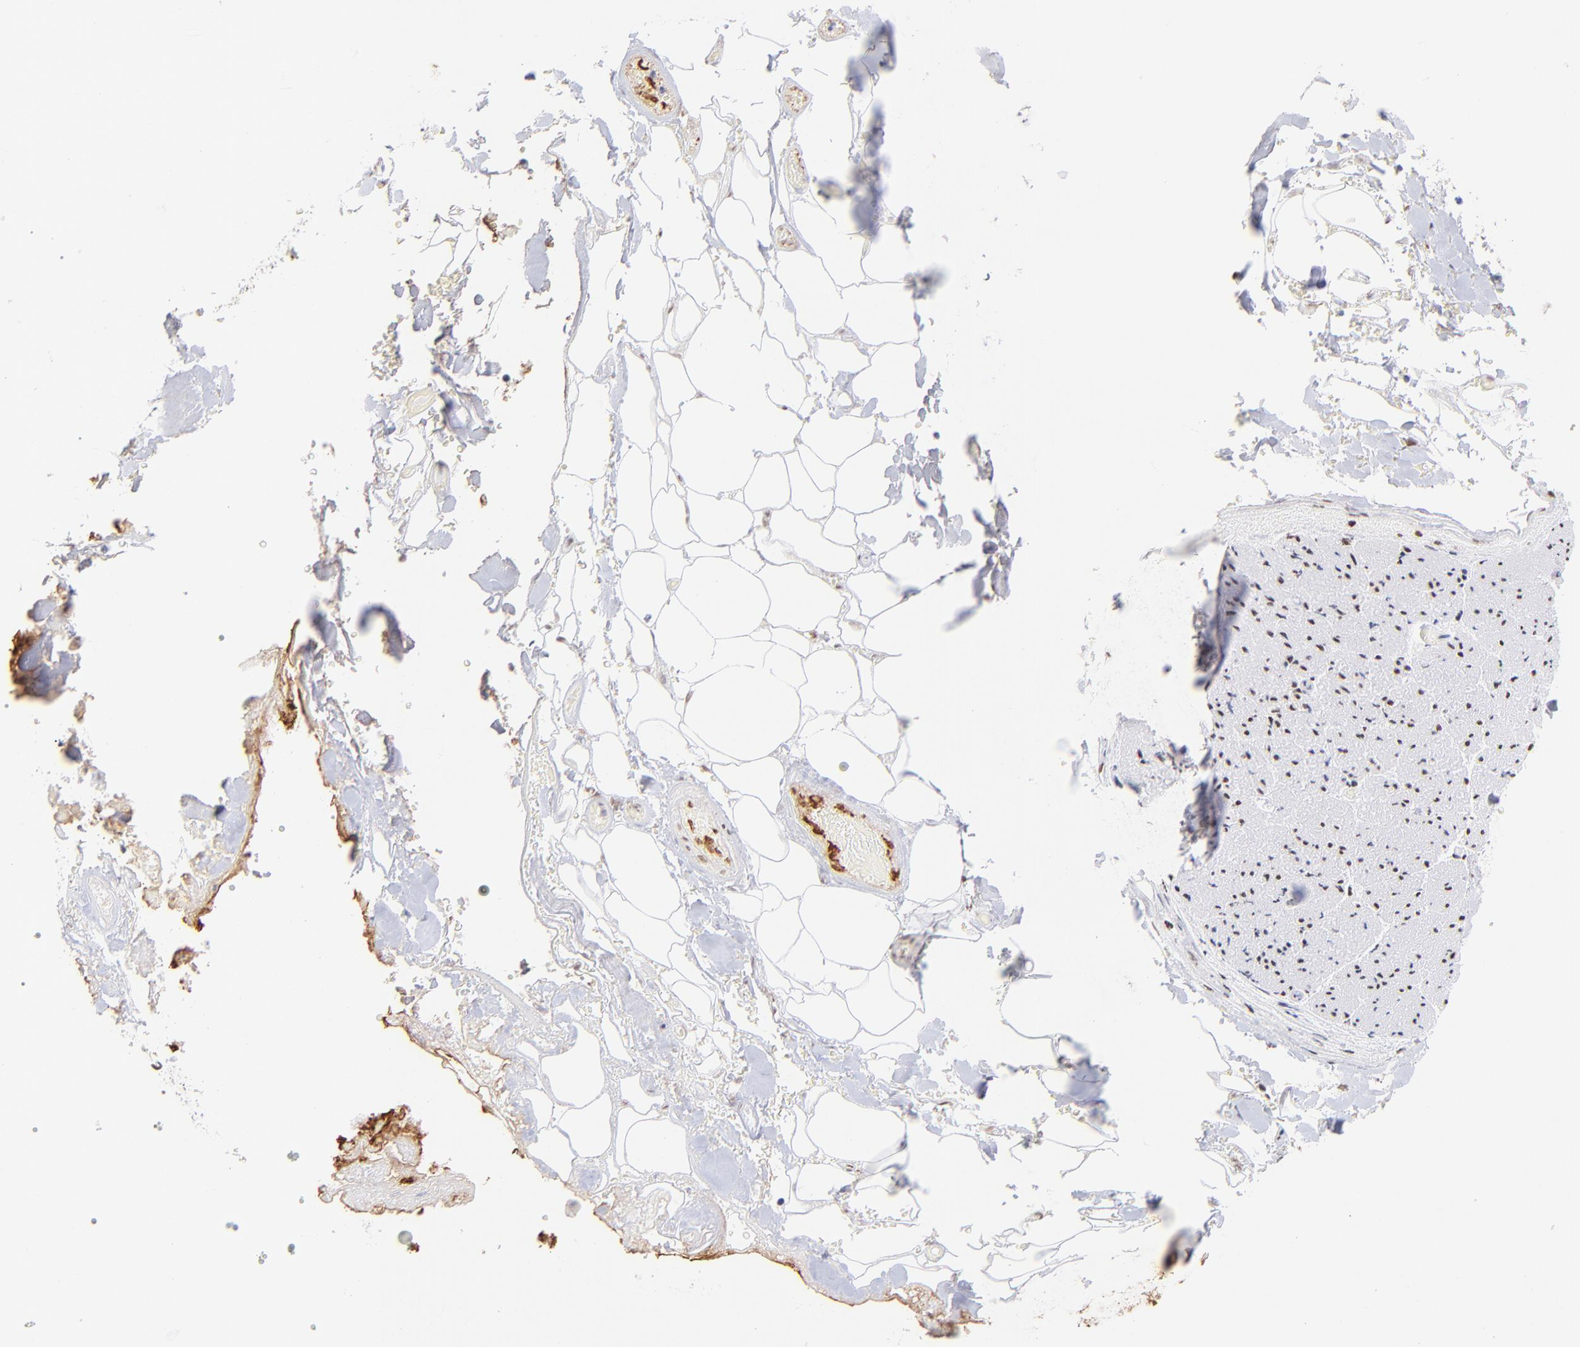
{"staining": {"intensity": "moderate", "quantity": ">75%", "location": "nuclear"}, "tissue": "adipose tissue", "cell_type": "Adipocytes", "image_type": "normal", "snomed": [{"axis": "morphology", "description": "Normal tissue, NOS"}, {"axis": "morphology", "description": "Cholangiocarcinoma"}, {"axis": "topography", "description": "Liver"}, {"axis": "topography", "description": "Peripheral nerve tissue"}], "caption": "This micrograph demonstrates unremarkable adipose tissue stained with IHC to label a protein in brown. The nuclear of adipocytes show moderate positivity for the protein. Nuclei are counter-stained blue.", "gene": "MIDEAS", "patient": {"sex": "male", "age": 50}}